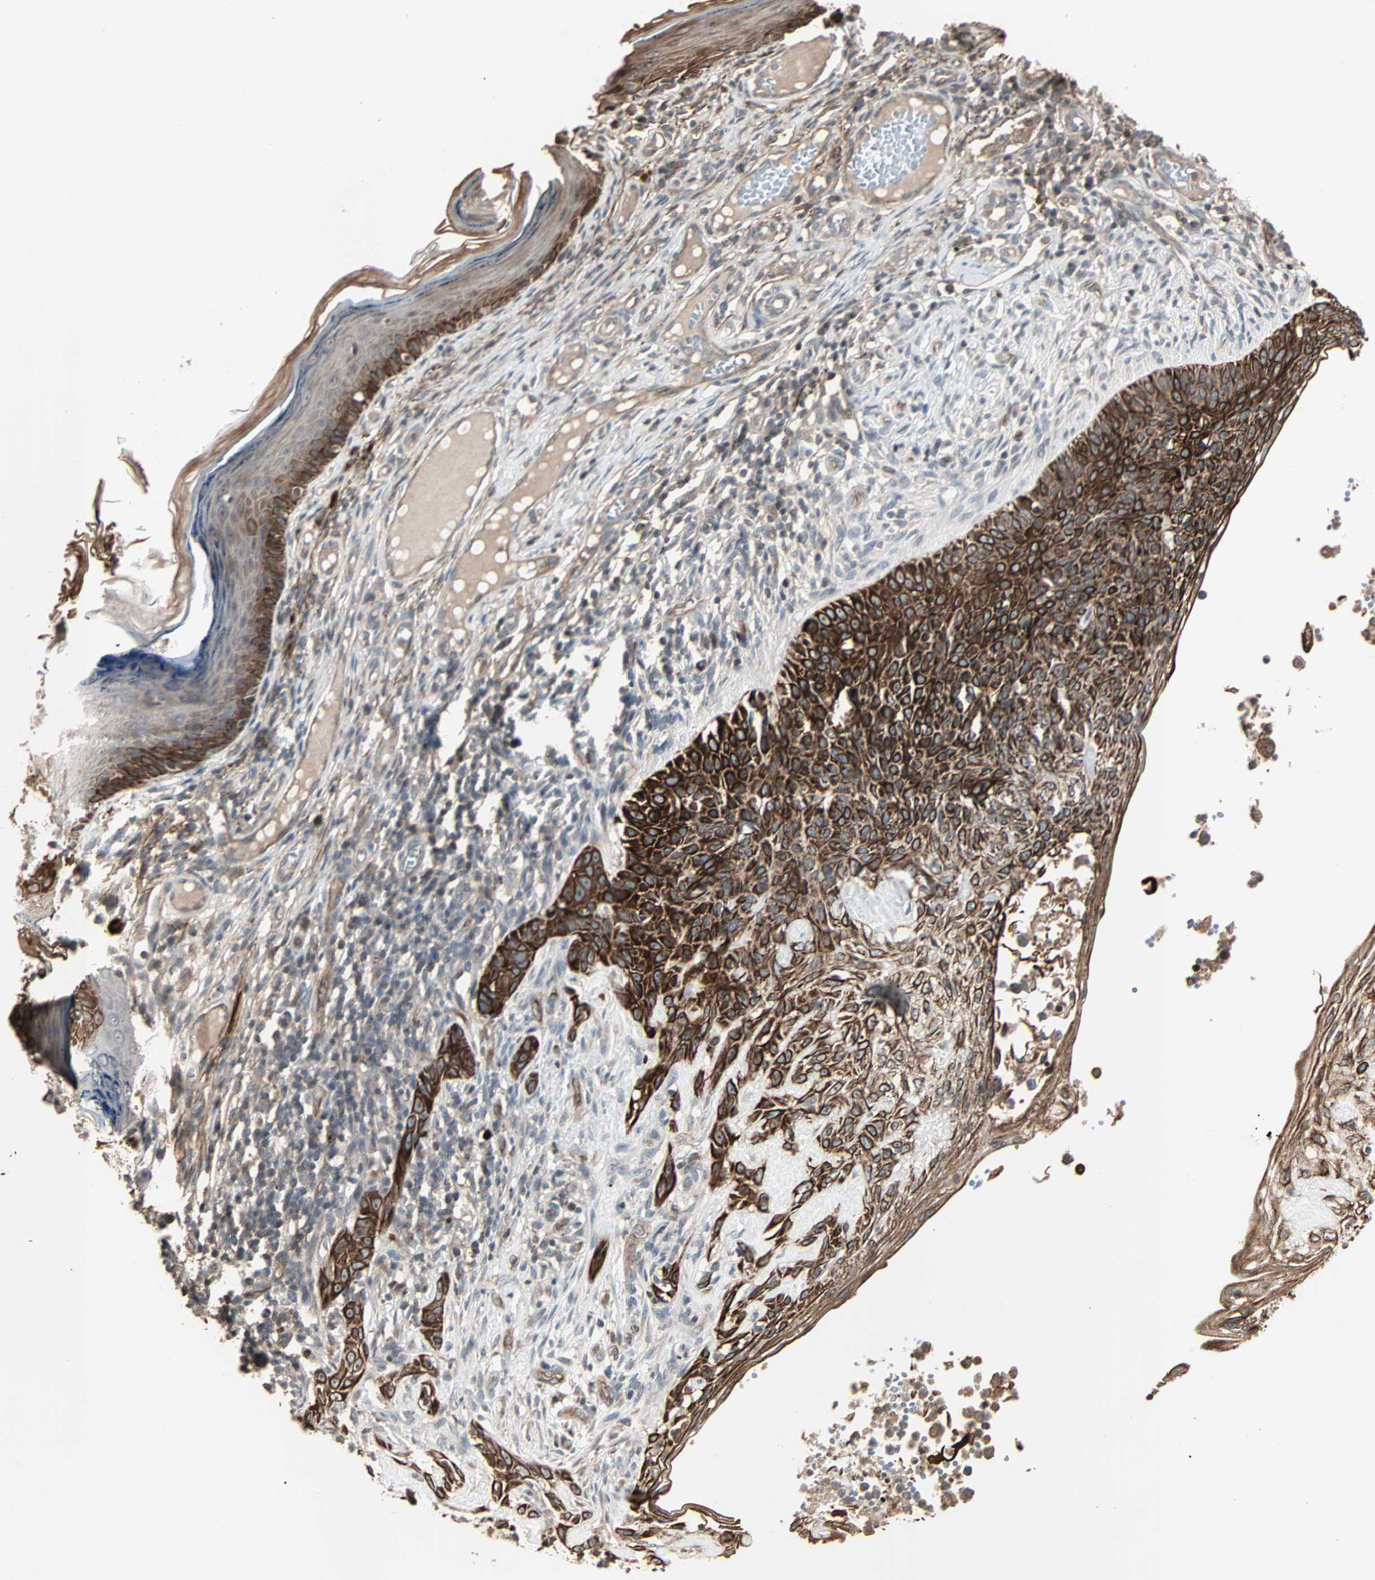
{"staining": {"intensity": "strong", "quantity": ">75%", "location": "cytoplasmic/membranous"}, "tissue": "skin cancer", "cell_type": "Tumor cells", "image_type": "cancer", "snomed": [{"axis": "morphology", "description": "Normal tissue, NOS"}, {"axis": "morphology", "description": "Basal cell carcinoma"}, {"axis": "topography", "description": "Skin"}], "caption": "Approximately >75% of tumor cells in human skin cancer (basal cell carcinoma) reveal strong cytoplasmic/membranous protein positivity as visualized by brown immunohistochemical staining.", "gene": "CALCRL", "patient": {"sex": "male", "age": 87}}